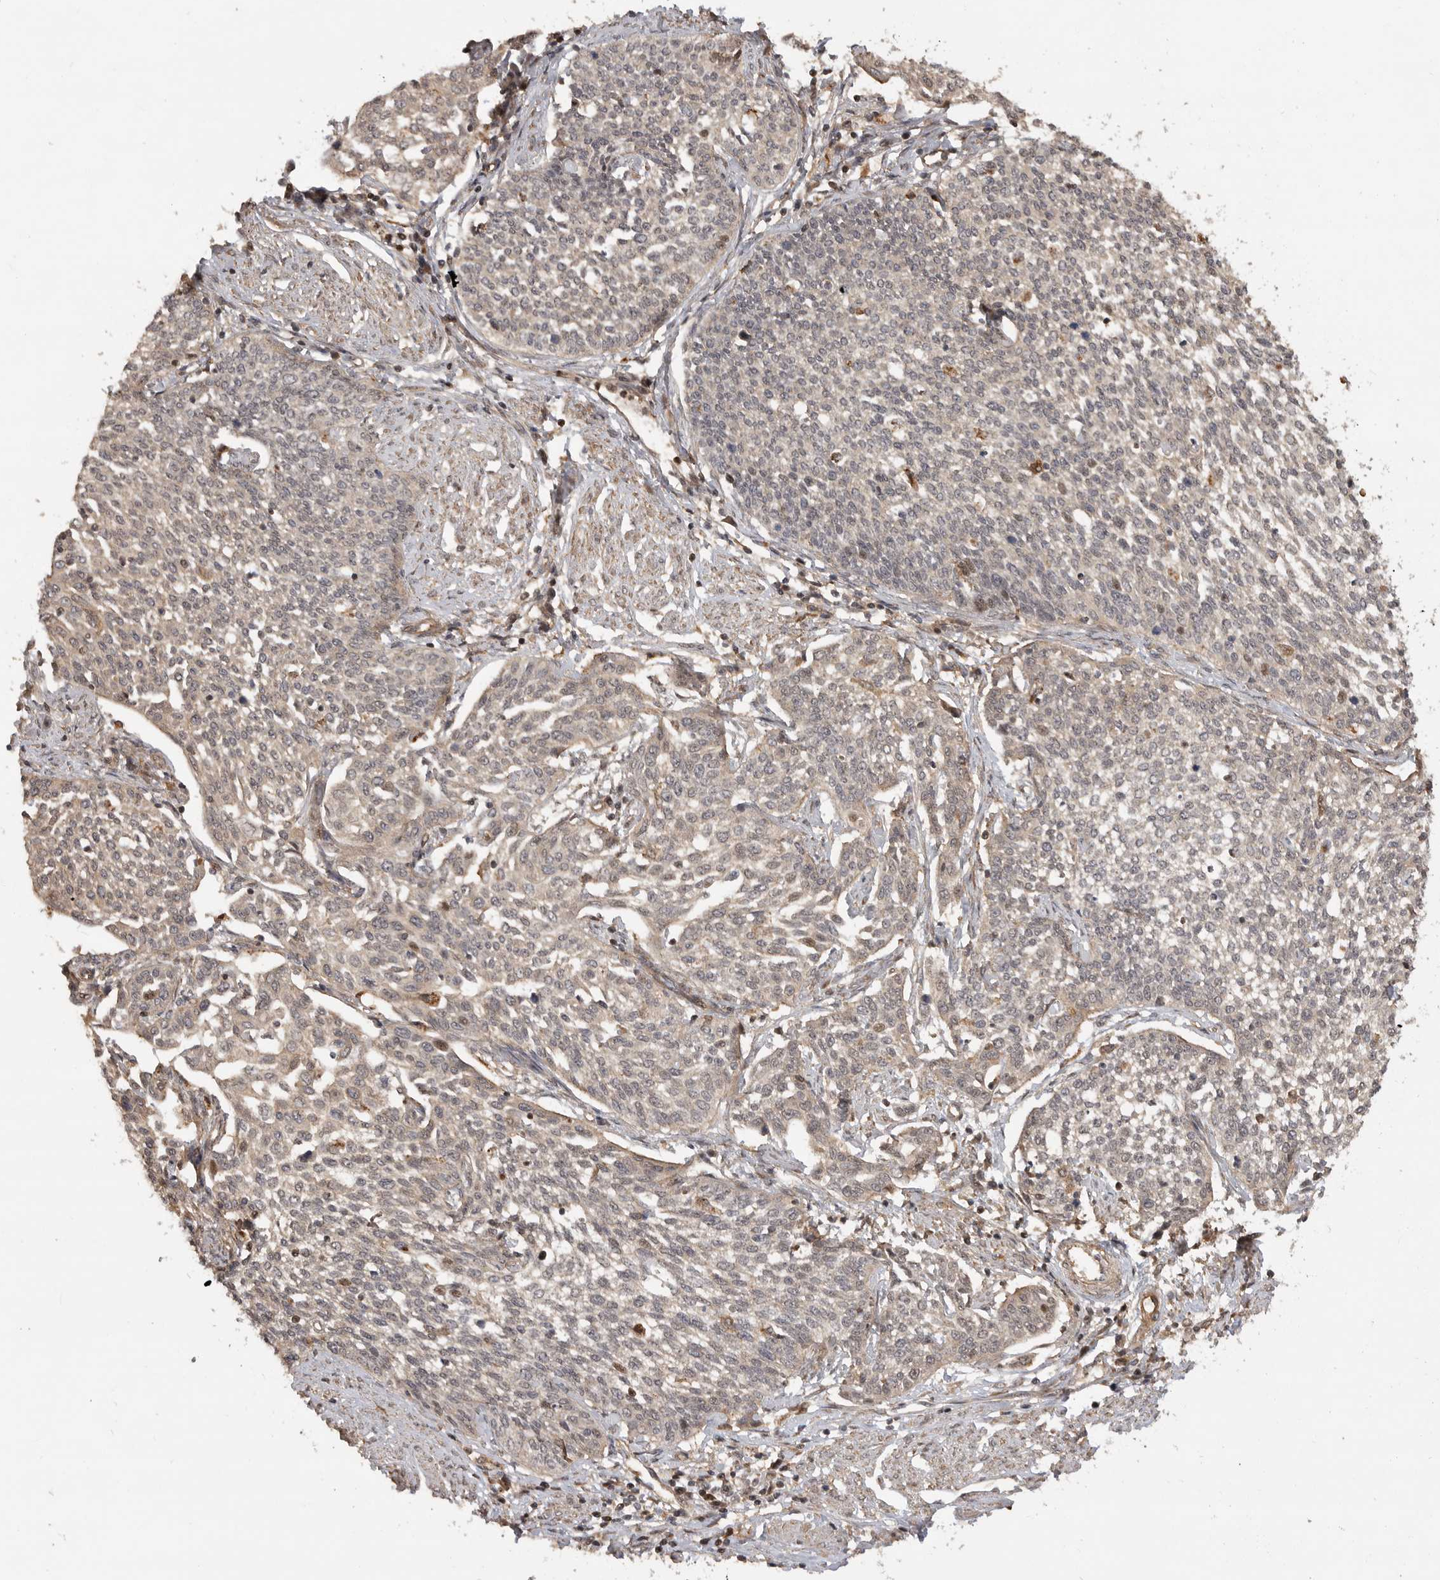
{"staining": {"intensity": "negative", "quantity": "none", "location": "none"}, "tissue": "cervical cancer", "cell_type": "Tumor cells", "image_type": "cancer", "snomed": [{"axis": "morphology", "description": "Squamous cell carcinoma, NOS"}, {"axis": "topography", "description": "Cervix"}], "caption": "Immunohistochemistry photomicrograph of cervical cancer stained for a protein (brown), which shows no staining in tumor cells.", "gene": "ADPRS", "patient": {"sex": "female", "age": 34}}